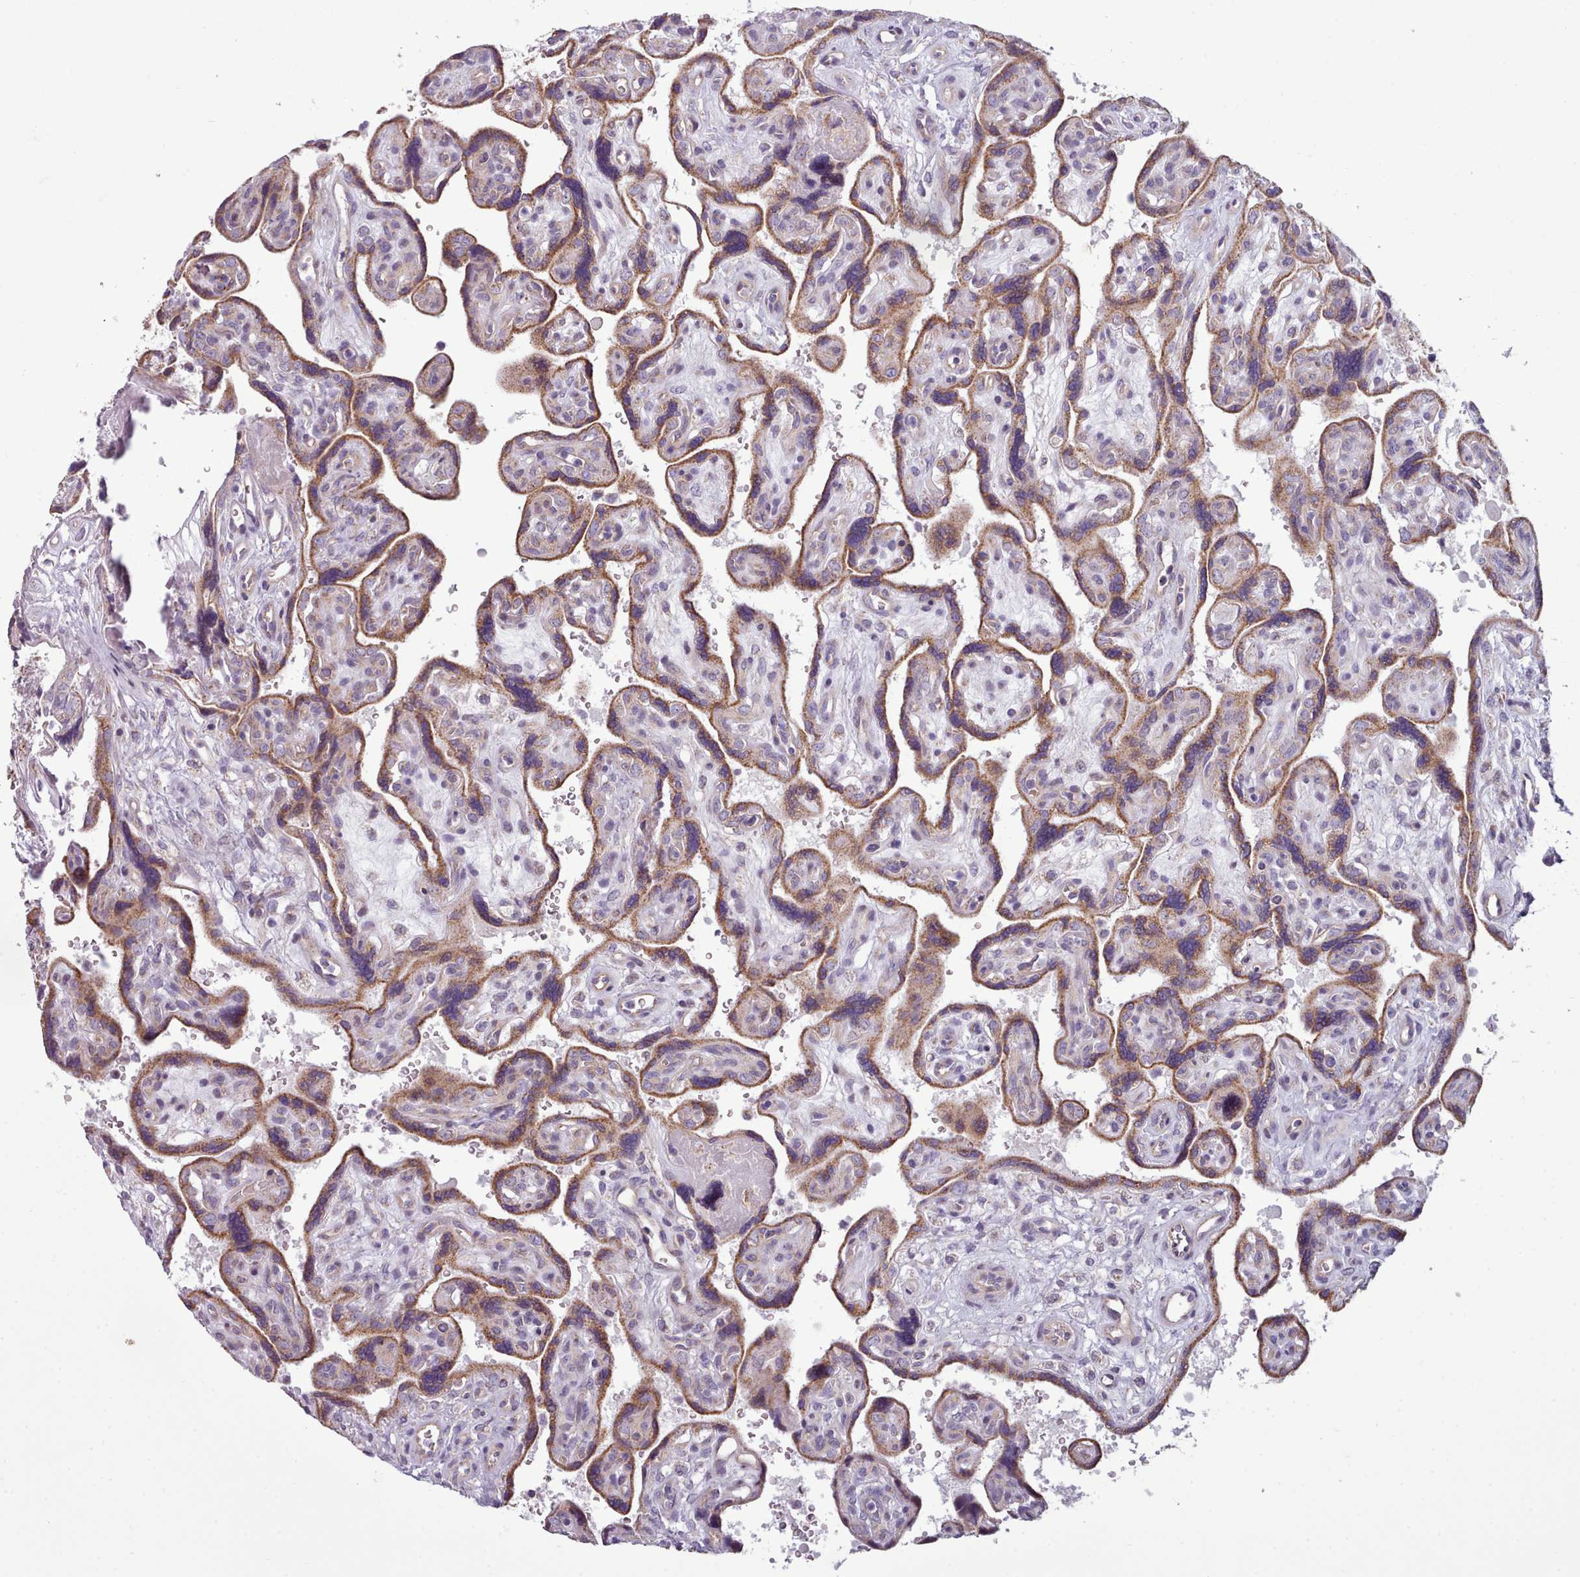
{"staining": {"intensity": "moderate", "quantity": ">75%", "location": "cytoplasmic/membranous"}, "tissue": "placenta", "cell_type": "Decidual cells", "image_type": "normal", "snomed": [{"axis": "morphology", "description": "Normal tissue, NOS"}, {"axis": "topography", "description": "Placenta"}], "caption": "A brown stain highlights moderate cytoplasmic/membranous staining of a protein in decidual cells of normal placenta. (IHC, brightfield microscopy, high magnification).", "gene": "SLC52A3", "patient": {"sex": "female", "age": 39}}